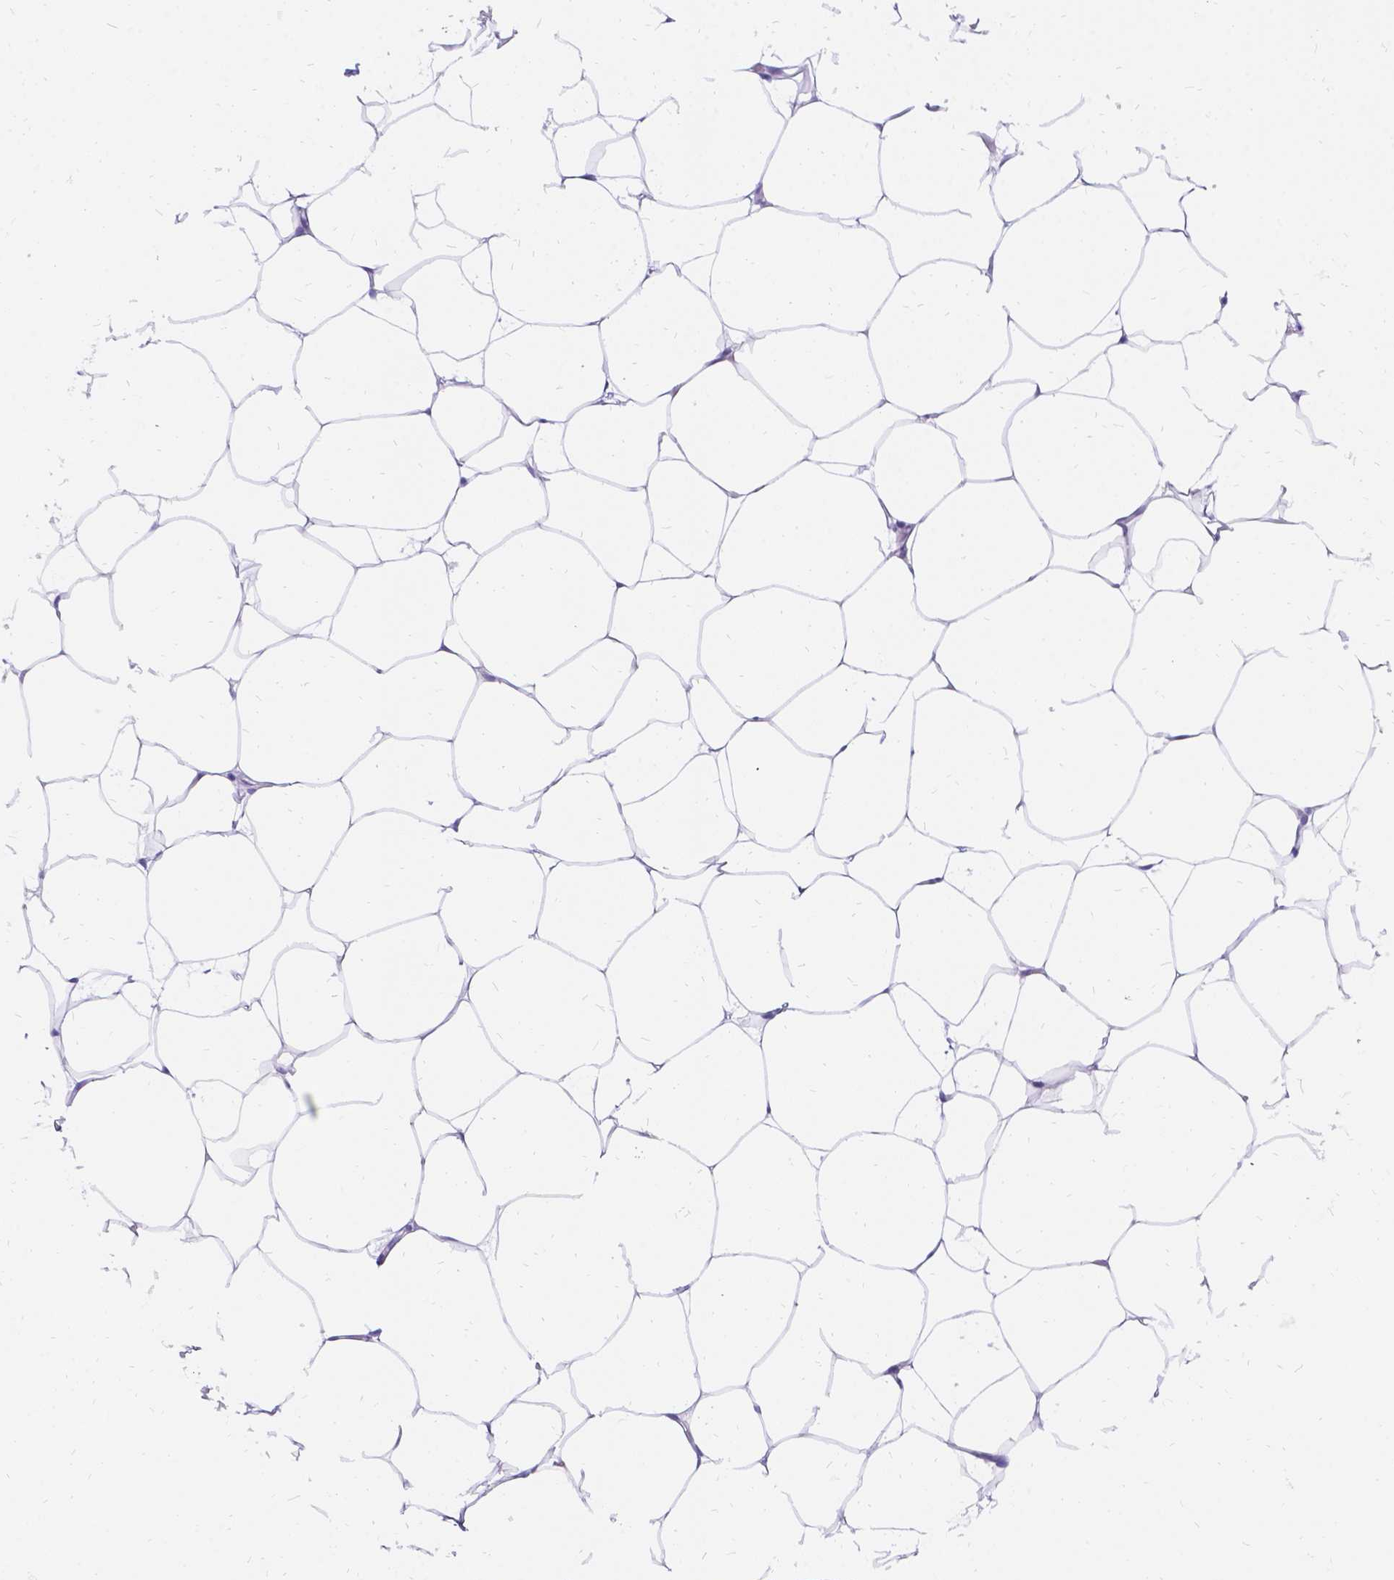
{"staining": {"intensity": "negative", "quantity": "none", "location": "none"}, "tissue": "breast", "cell_type": "Adipocytes", "image_type": "normal", "snomed": [{"axis": "morphology", "description": "Normal tissue, NOS"}, {"axis": "topography", "description": "Breast"}], "caption": "A high-resolution image shows IHC staining of normal breast, which reveals no significant staining in adipocytes.", "gene": "PALS1", "patient": {"sex": "female", "age": 32}}